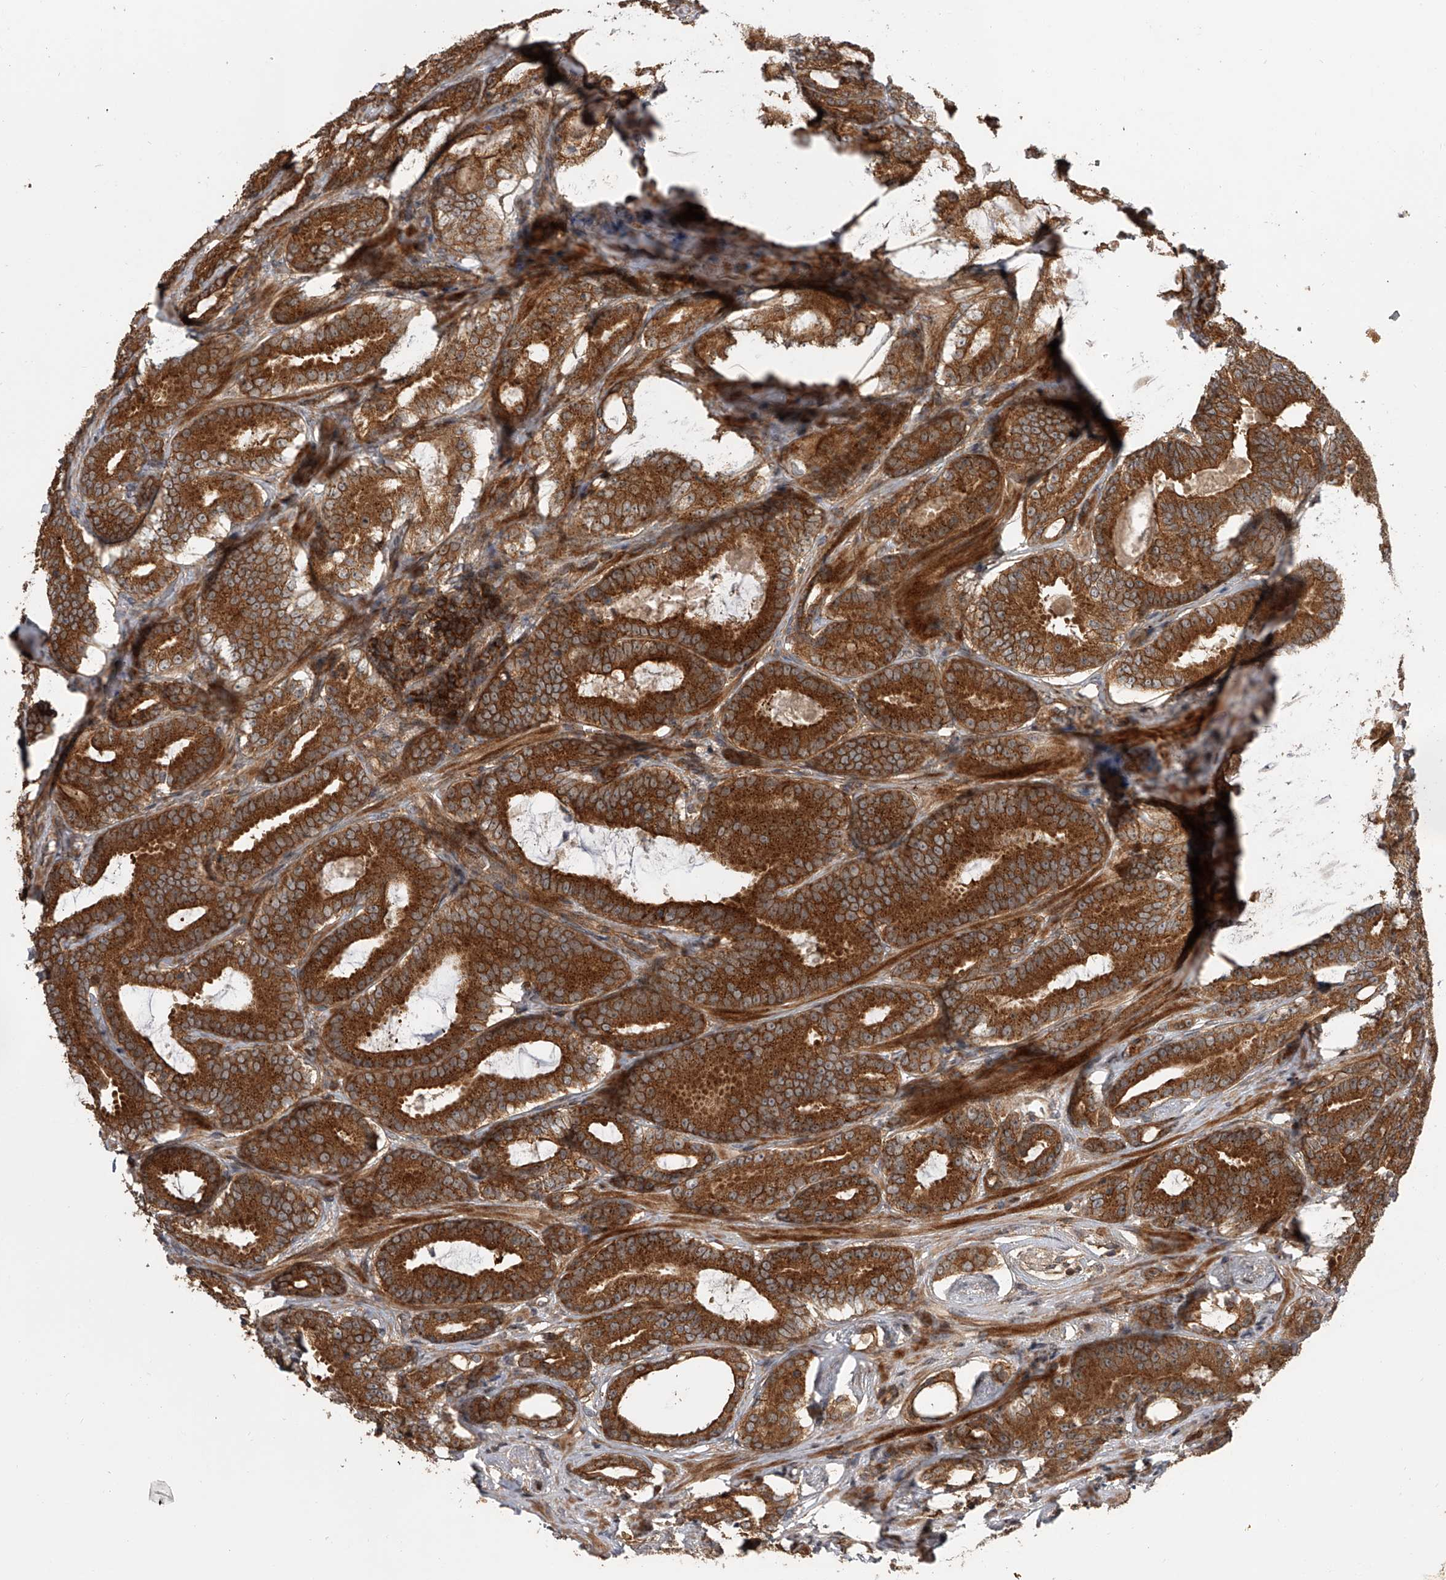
{"staining": {"intensity": "strong", "quantity": ">75%", "location": "cytoplasmic/membranous"}, "tissue": "prostate cancer", "cell_type": "Tumor cells", "image_type": "cancer", "snomed": [{"axis": "morphology", "description": "Adenocarcinoma, High grade"}, {"axis": "topography", "description": "Prostate"}], "caption": "Immunohistochemical staining of prostate cancer reveals high levels of strong cytoplasmic/membranous expression in approximately >75% of tumor cells.", "gene": "USP47", "patient": {"sex": "male", "age": 66}}